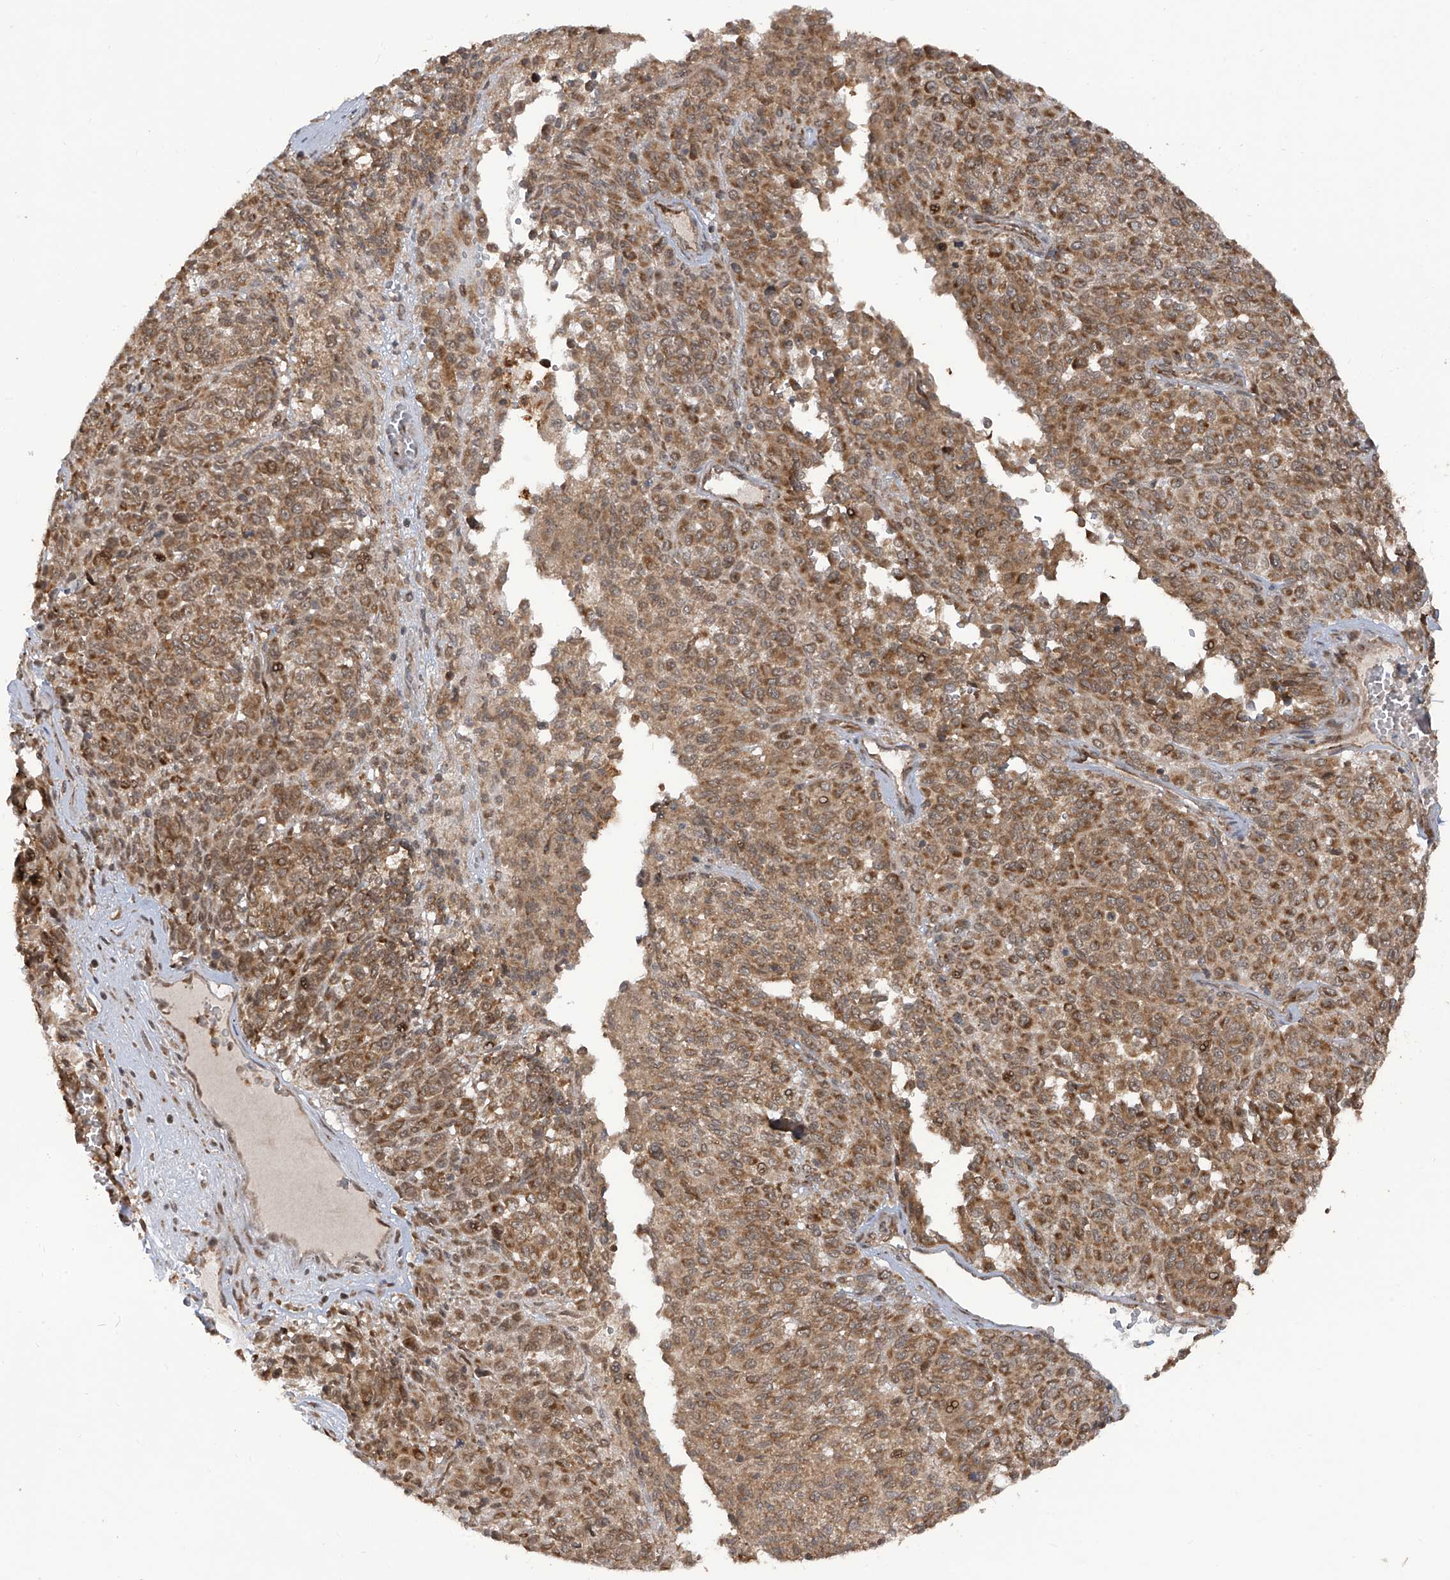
{"staining": {"intensity": "moderate", "quantity": ">75%", "location": "cytoplasmic/membranous"}, "tissue": "melanoma", "cell_type": "Tumor cells", "image_type": "cancer", "snomed": [{"axis": "morphology", "description": "Malignant melanoma, Metastatic site"}, {"axis": "topography", "description": "Pancreas"}], "caption": "IHC of malignant melanoma (metastatic site) shows medium levels of moderate cytoplasmic/membranous staining in approximately >75% of tumor cells.", "gene": "TRIM67", "patient": {"sex": "female", "age": 30}}